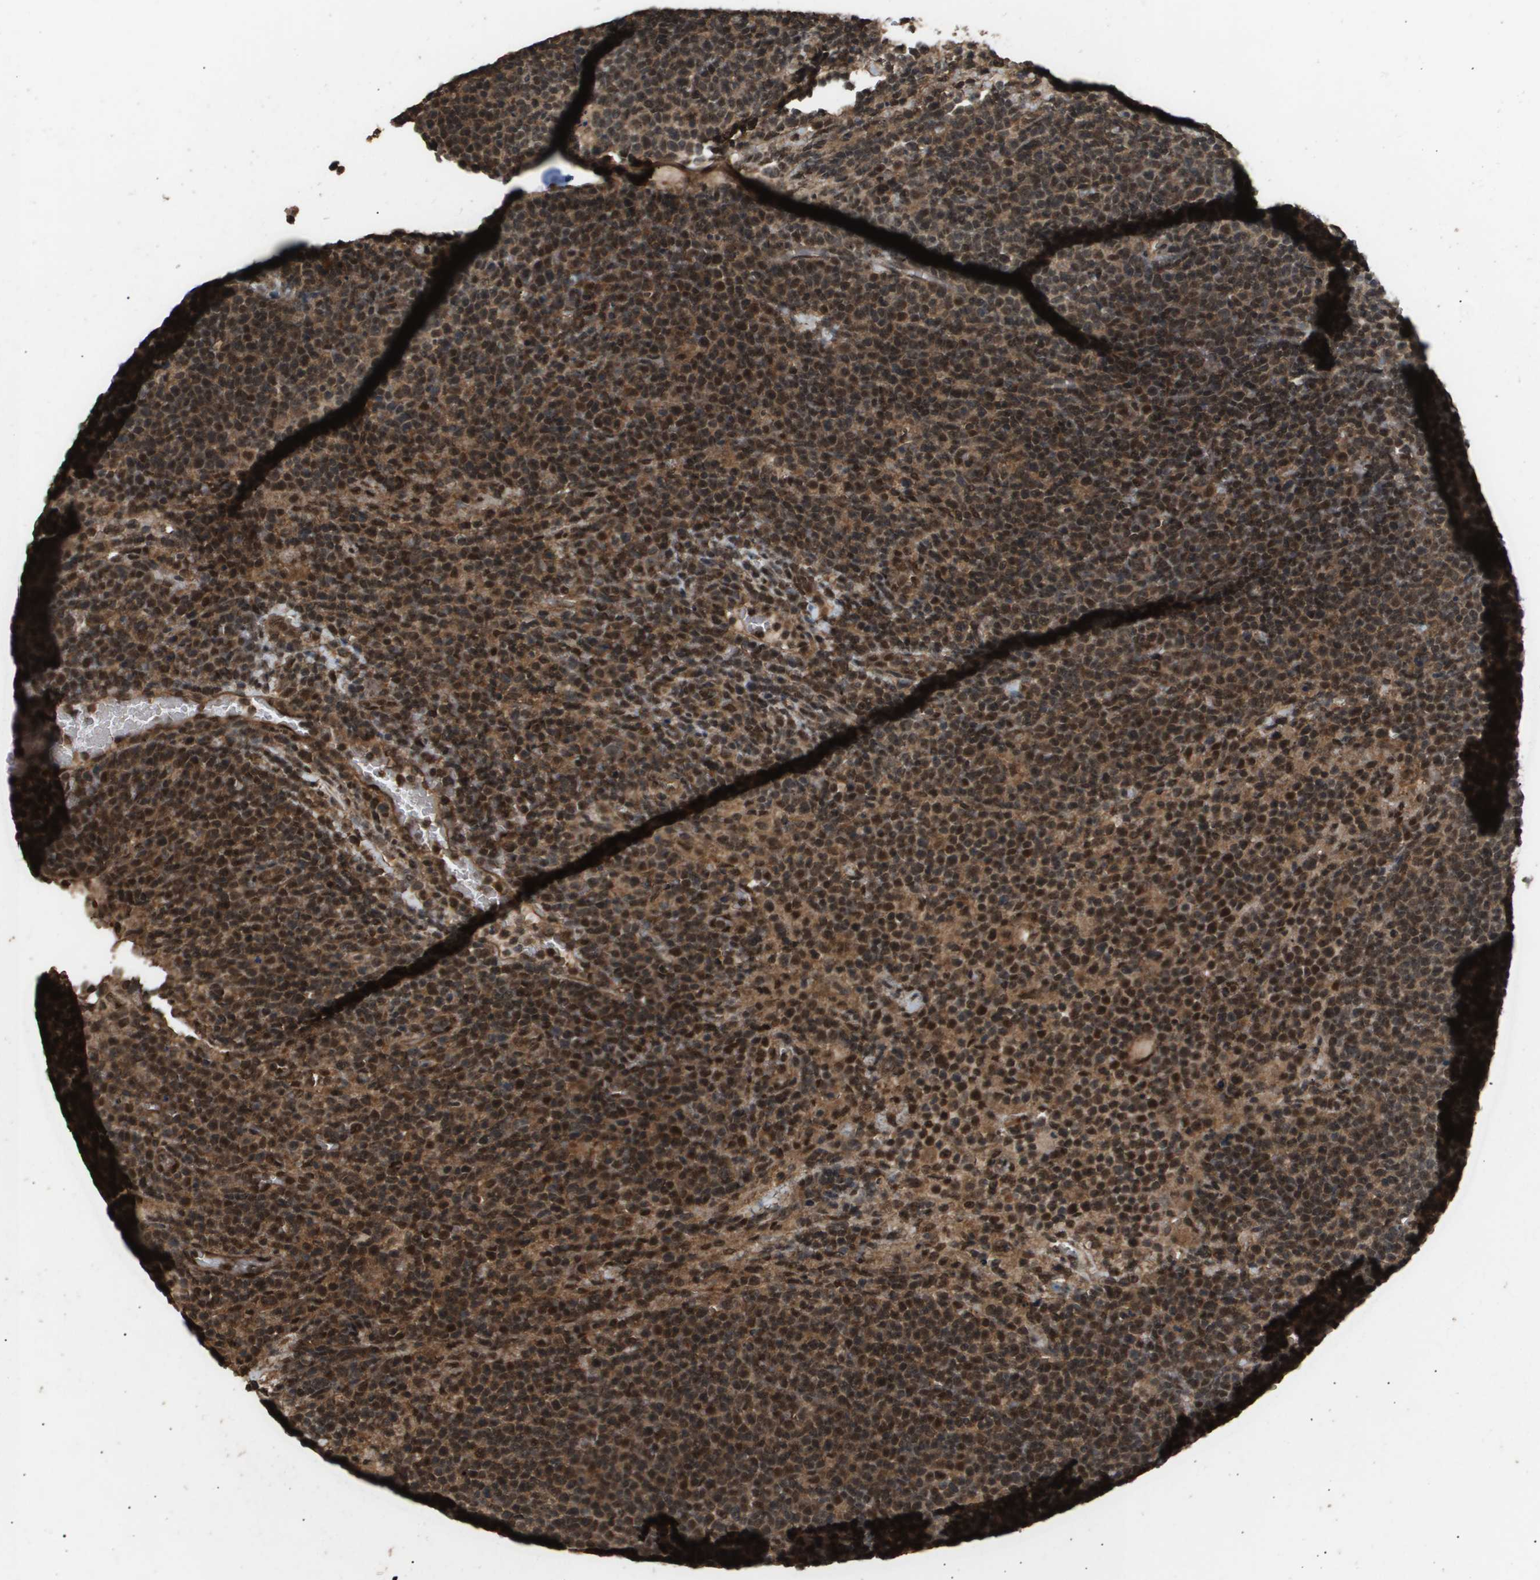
{"staining": {"intensity": "strong", "quantity": ">75%", "location": "cytoplasmic/membranous,nuclear"}, "tissue": "lymphoma", "cell_type": "Tumor cells", "image_type": "cancer", "snomed": [{"axis": "morphology", "description": "Malignant lymphoma, non-Hodgkin's type, High grade"}, {"axis": "topography", "description": "Lymph node"}], "caption": "Tumor cells demonstrate high levels of strong cytoplasmic/membranous and nuclear staining in about >75% of cells in malignant lymphoma, non-Hodgkin's type (high-grade).", "gene": "ING1", "patient": {"sex": "male", "age": 61}}